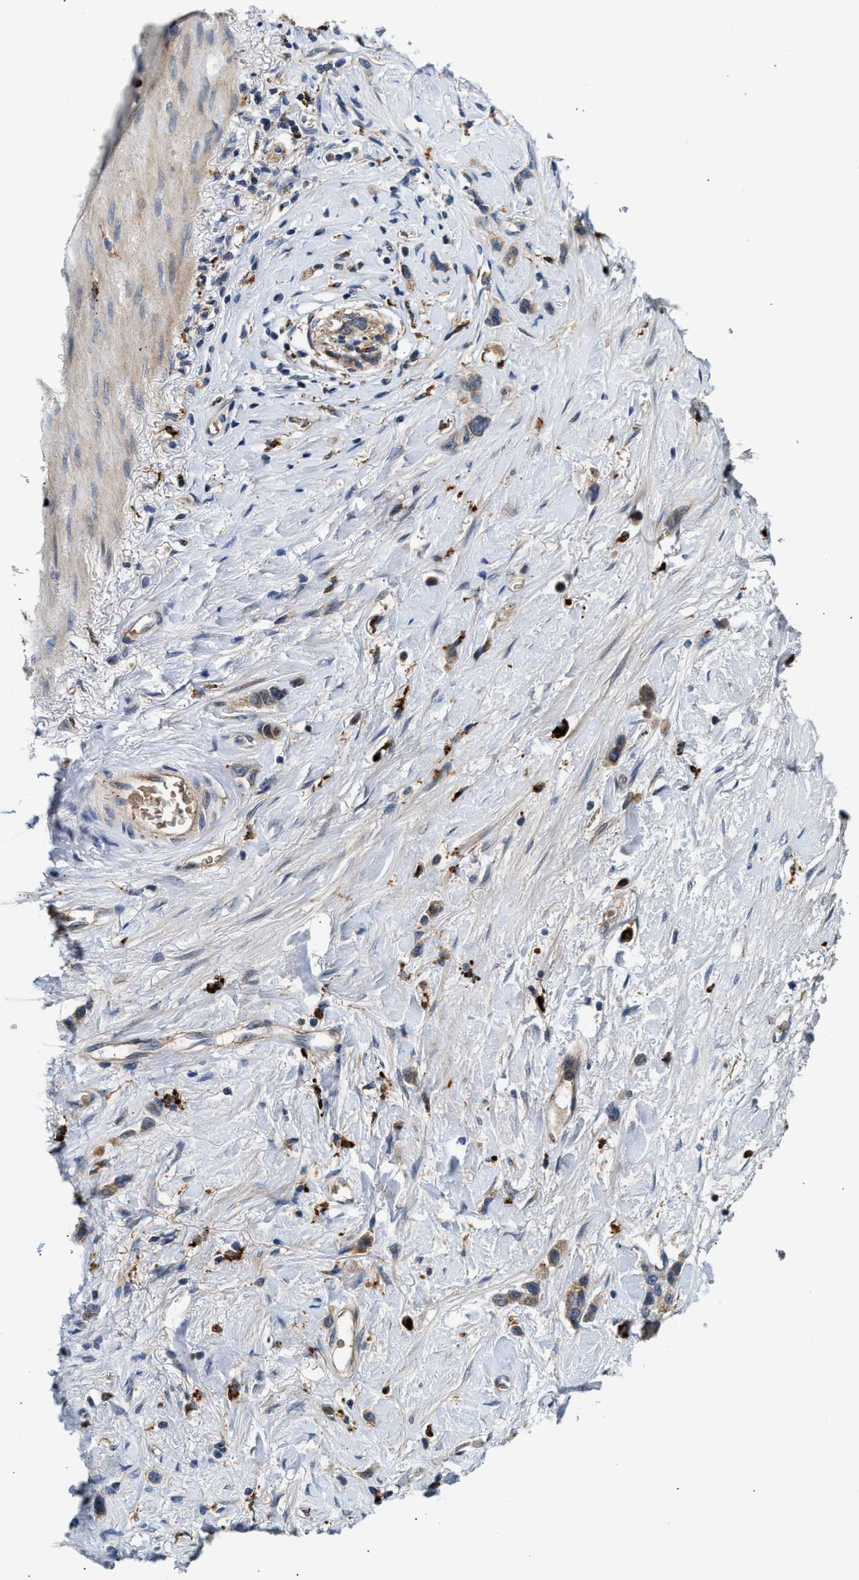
{"staining": {"intensity": "moderate", "quantity": ">75%", "location": "cytoplasmic/membranous"}, "tissue": "stomach cancer", "cell_type": "Tumor cells", "image_type": "cancer", "snomed": [{"axis": "morphology", "description": "Normal tissue, NOS"}, {"axis": "morphology", "description": "Adenocarcinoma, NOS"}, {"axis": "morphology", "description": "Adenocarcinoma, High grade"}, {"axis": "topography", "description": "Stomach, upper"}, {"axis": "topography", "description": "Stomach"}], "caption": "Approximately >75% of tumor cells in human stomach cancer show moderate cytoplasmic/membranous protein staining as visualized by brown immunohistochemical staining.", "gene": "PLD3", "patient": {"sex": "female", "age": 65}}